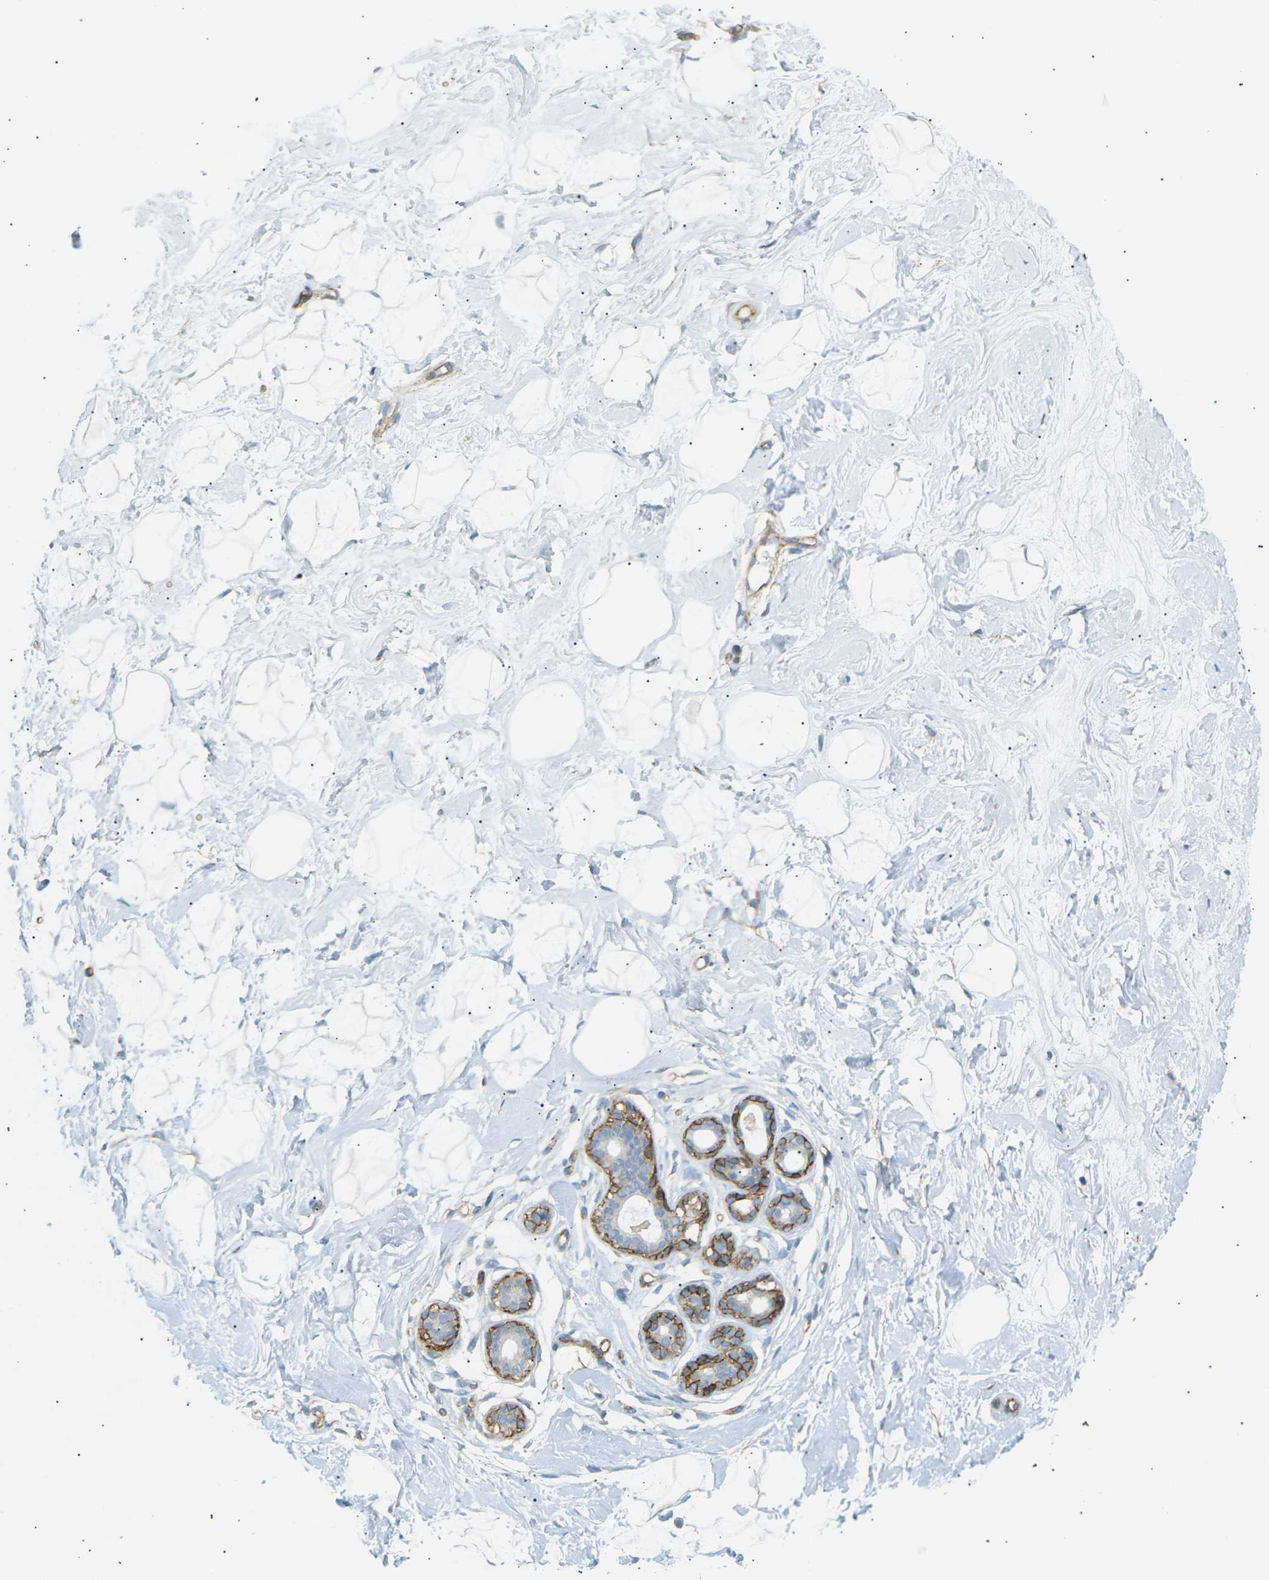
{"staining": {"intensity": "negative", "quantity": "none", "location": "none"}, "tissue": "breast", "cell_type": "Adipocytes", "image_type": "normal", "snomed": [{"axis": "morphology", "description": "Normal tissue, NOS"}, {"axis": "topography", "description": "Breast"}], "caption": "IHC histopathology image of benign breast: human breast stained with DAB (3,3'-diaminobenzidine) demonstrates no significant protein expression in adipocytes. (DAB (3,3'-diaminobenzidine) immunohistochemistry (IHC) with hematoxylin counter stain).", "gene": "ATP2B4", "patient": {"sex": "female", "age": 23}}